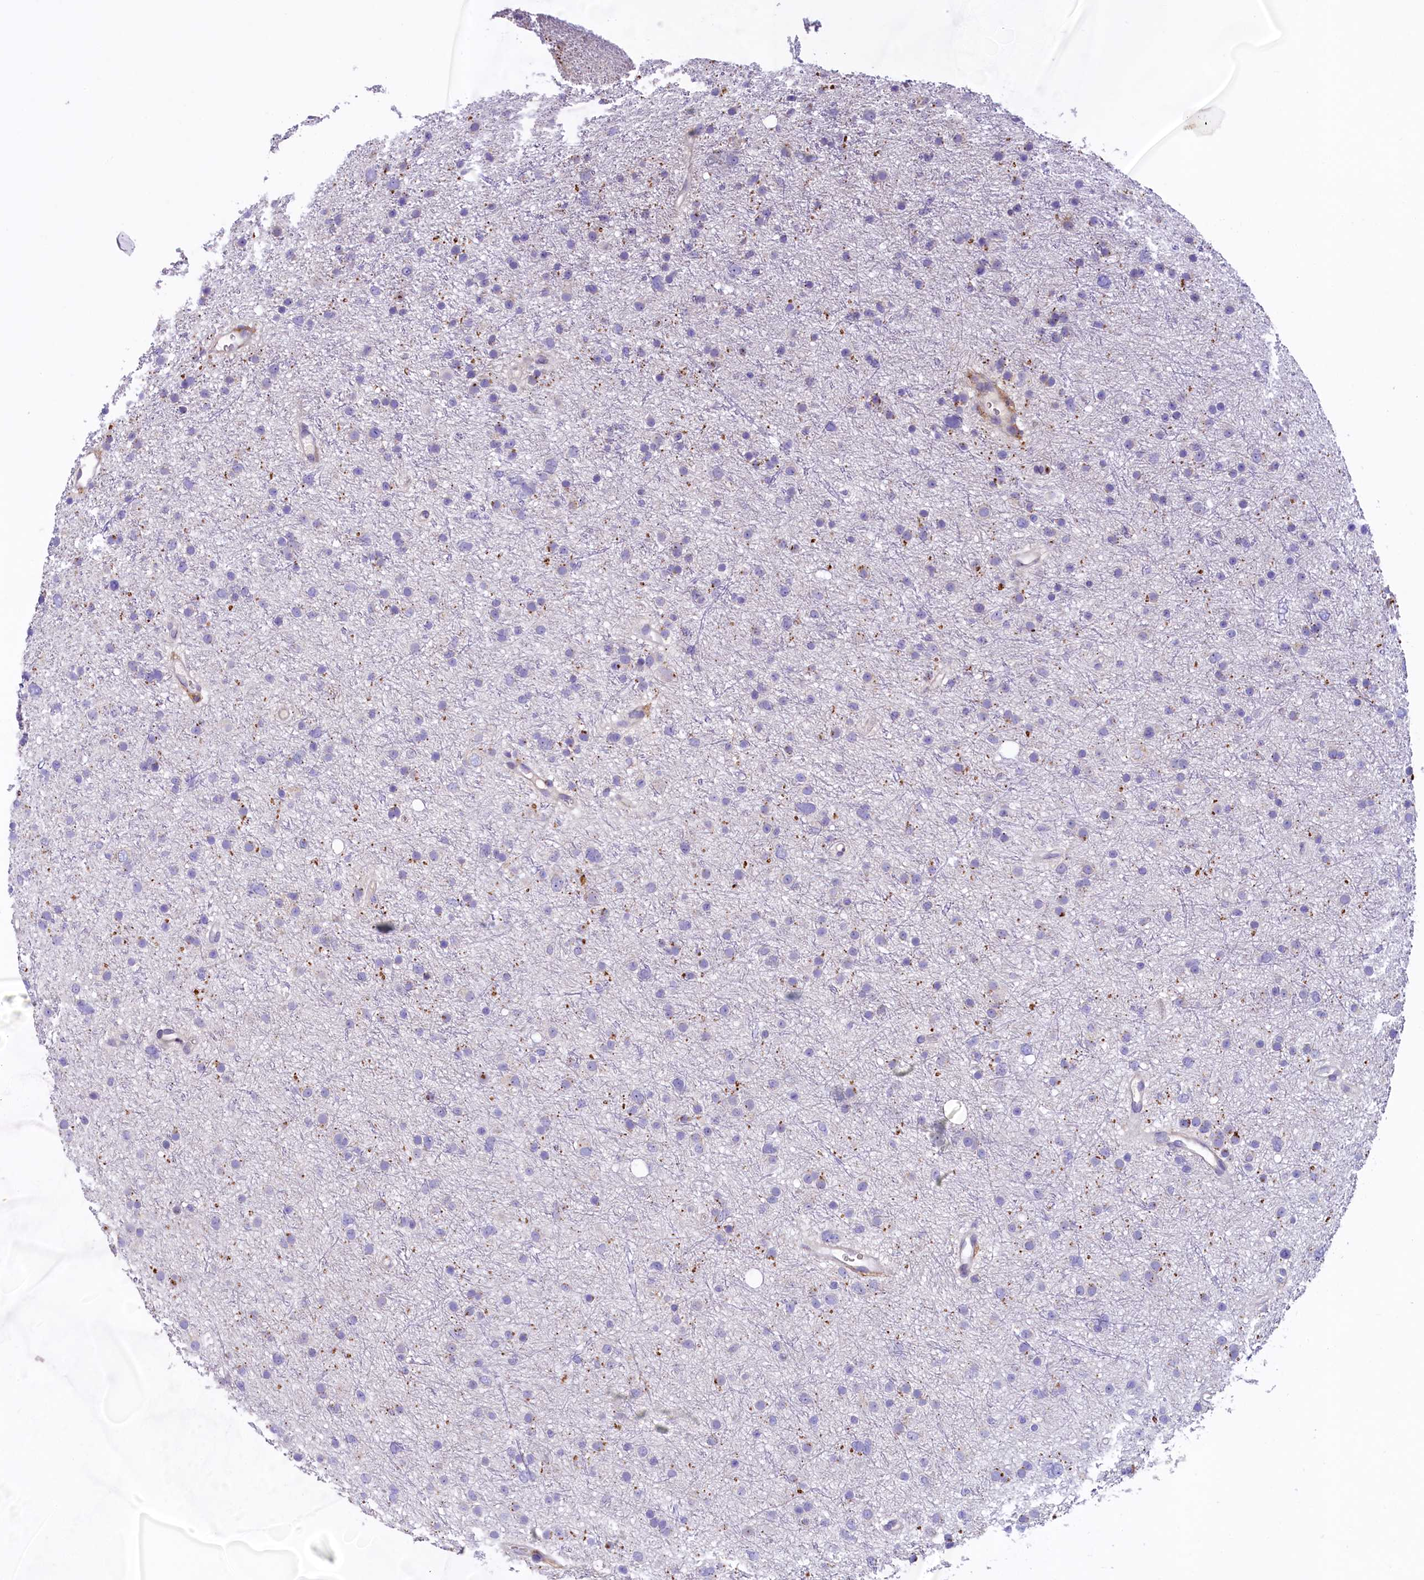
{"staining": {"intensity": "negative", "quantity": "none", "location": "none"}, "tissue": "glioma", "cell_type": "Tumor cells", "image_type": "cancer", "snomed": [{"axis": "morphology", "description": "Glioma, malignant, Low grade"}, {"axis": "topography", "description": "Cerebral cortex"}], "caption": "High power microscopy micrograph of an immunohistochemistry histopathology image of low-grade glioma (malignant), revealing no significant positivity in tumor cells.", "gene": "HPS6", "patient": {"sex": "female", "age": 39}}